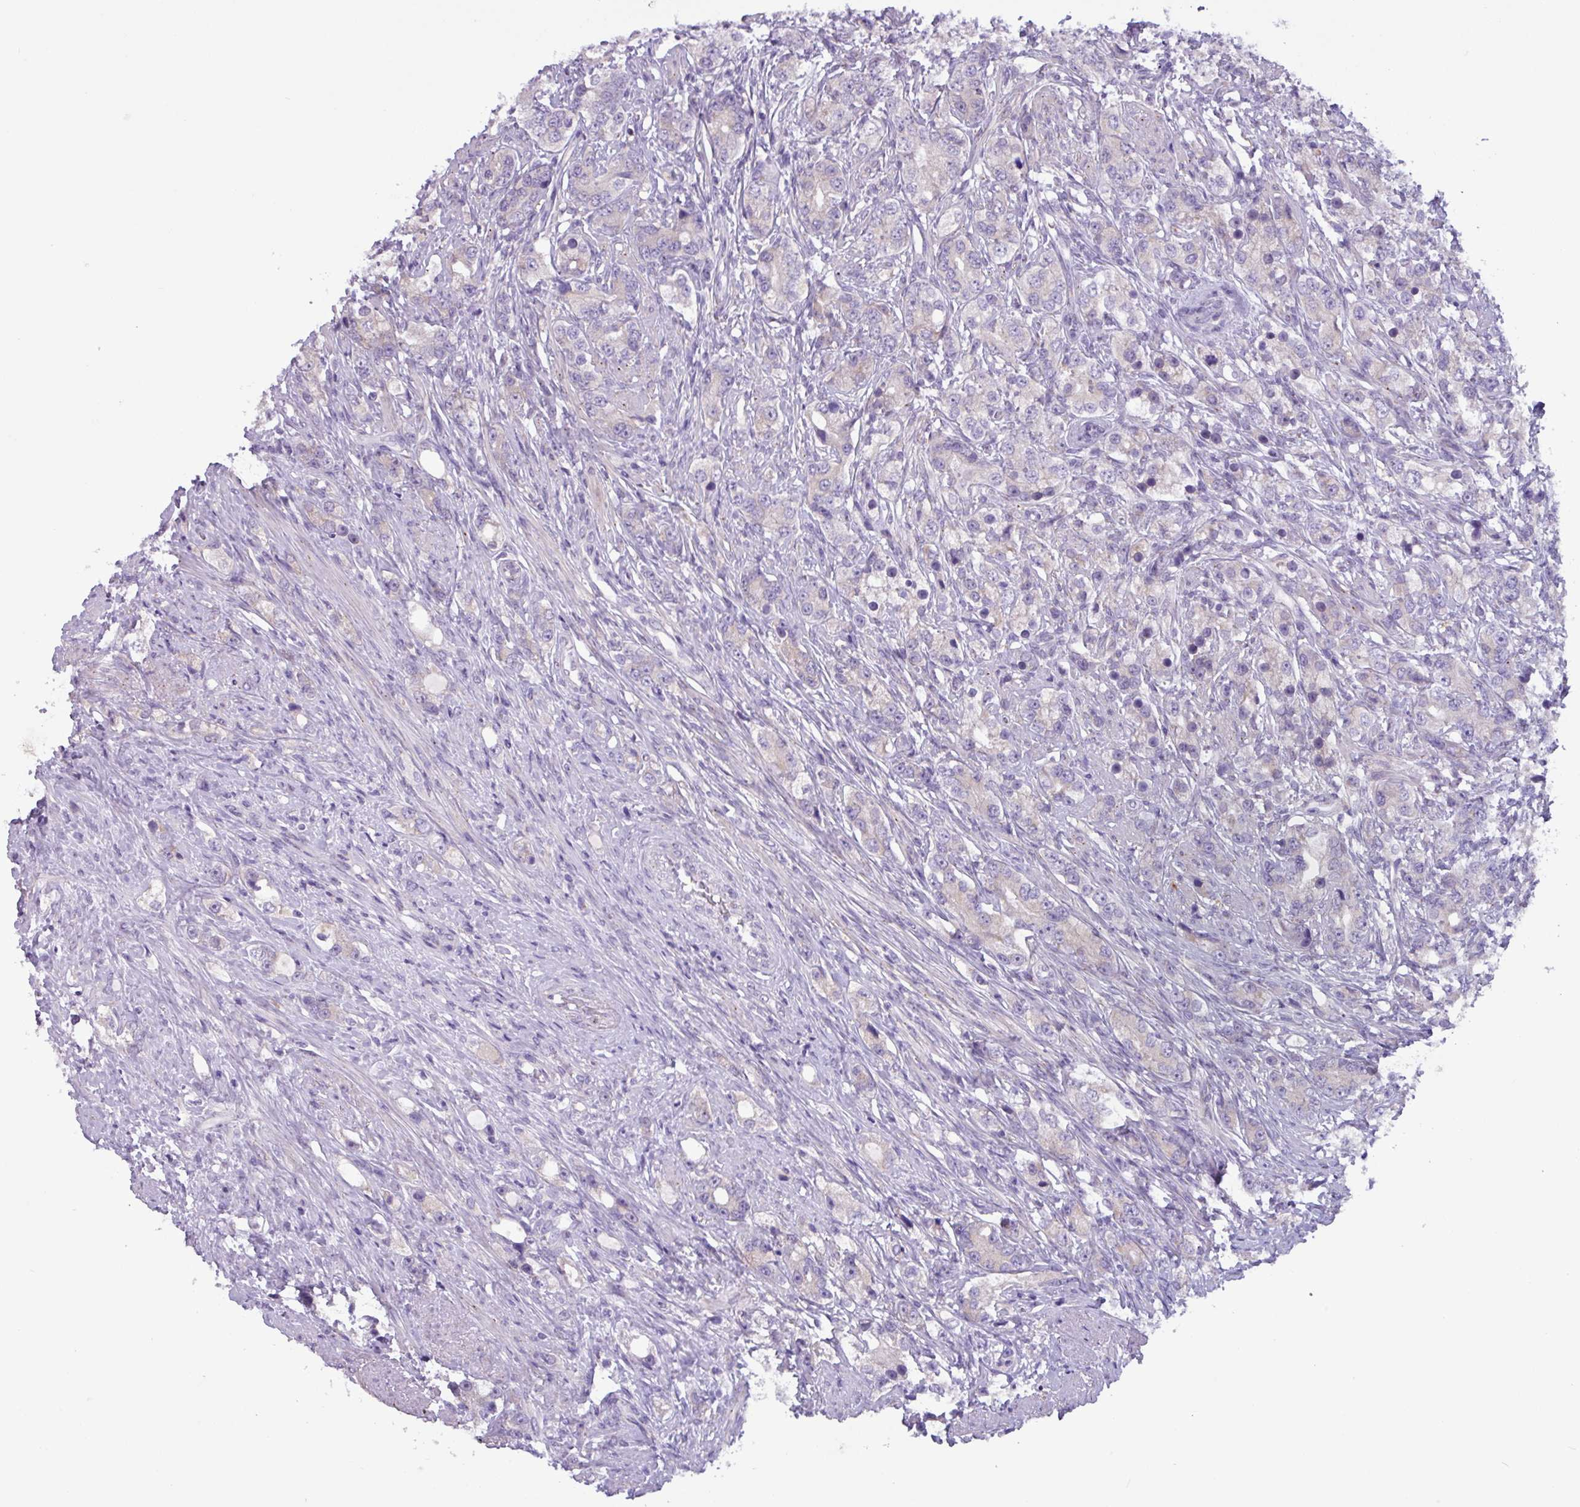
{"staining": {"intensity": "negative", "quantity": "none", "location": "none"}, "tissue": "prostate cancer", "cell_type": "Tumor cells", "image_type": "cancer", "snomed": [{"axis": "morphology", "description": "Adenocarcinoma, High grade"}, {"axis": "topography", "description": "Prostate"}], "caption": "Immunohistochemical staining of human prostate cancer (high-grade adenocarcinoma) demonstrates no significant staining in tumor cells.", "gene": "STIMATE", "patient": {"sex": "male", "age": 63}}